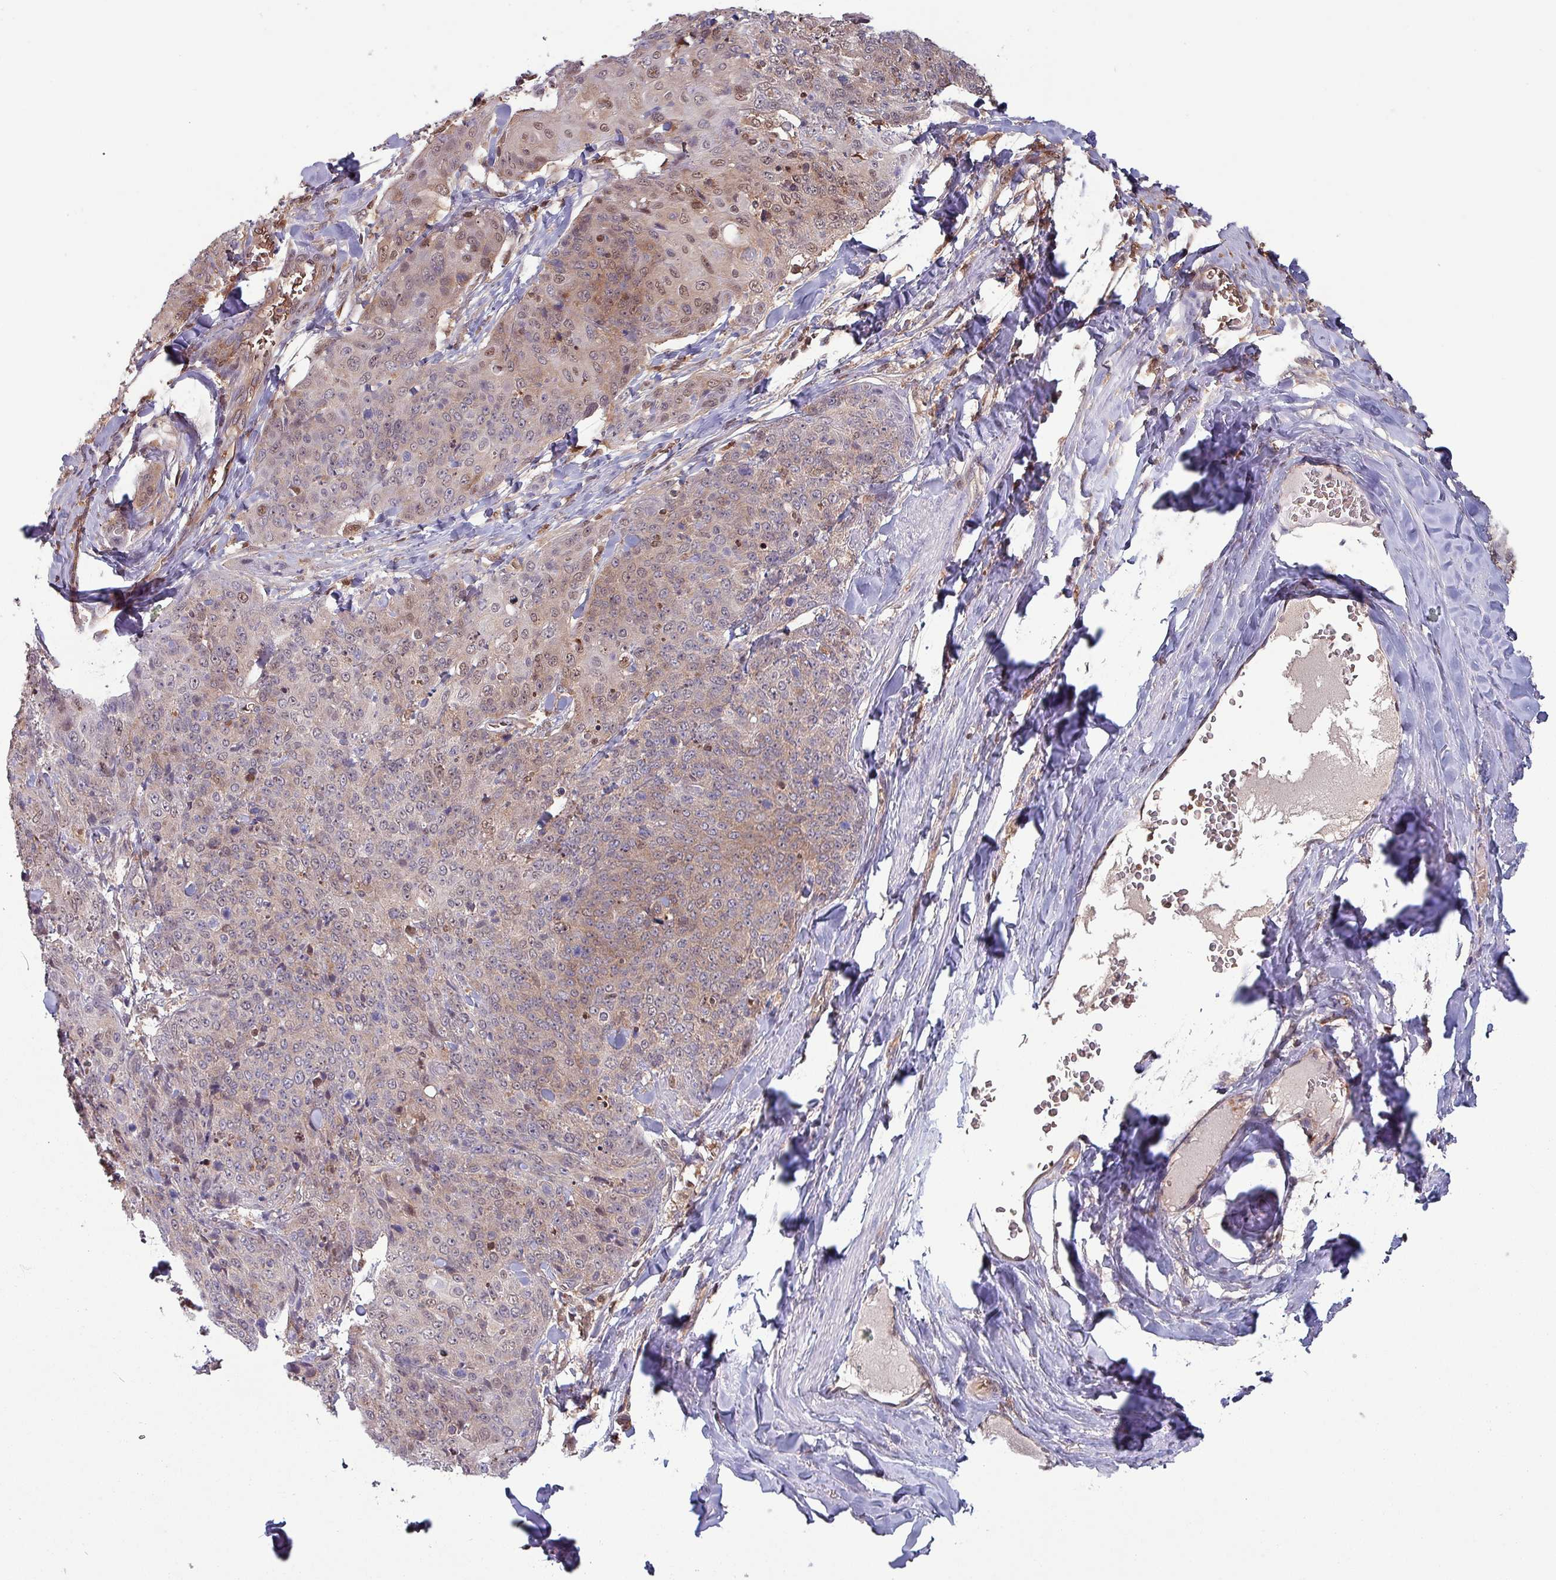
{"staining": {"intensity": "weak", "quantity": "25%-75%", "location": "cytoplasmic/membranous,nuclear"}, "tissue": "skin cancer", "cell_type": "Tumor cells", "image_type": "cancer", "snomed": [{"axis": "morphology", "description": "Squamous cell carcinoma, NOS"}, {"axis": "topography", "description": "Skin"}, {"axis": "topography", "description": "Vulva"}], "caption": "A high-resolution photomicrograph shows IHC staining of squamous cell carcinoma (skin), which shows weak cytoplasmic/membranous and nuclear staining in about 25%-75% of tumor cells.", "gene": "PSMB8", "patient": {"sex": "female", "age": 85}}